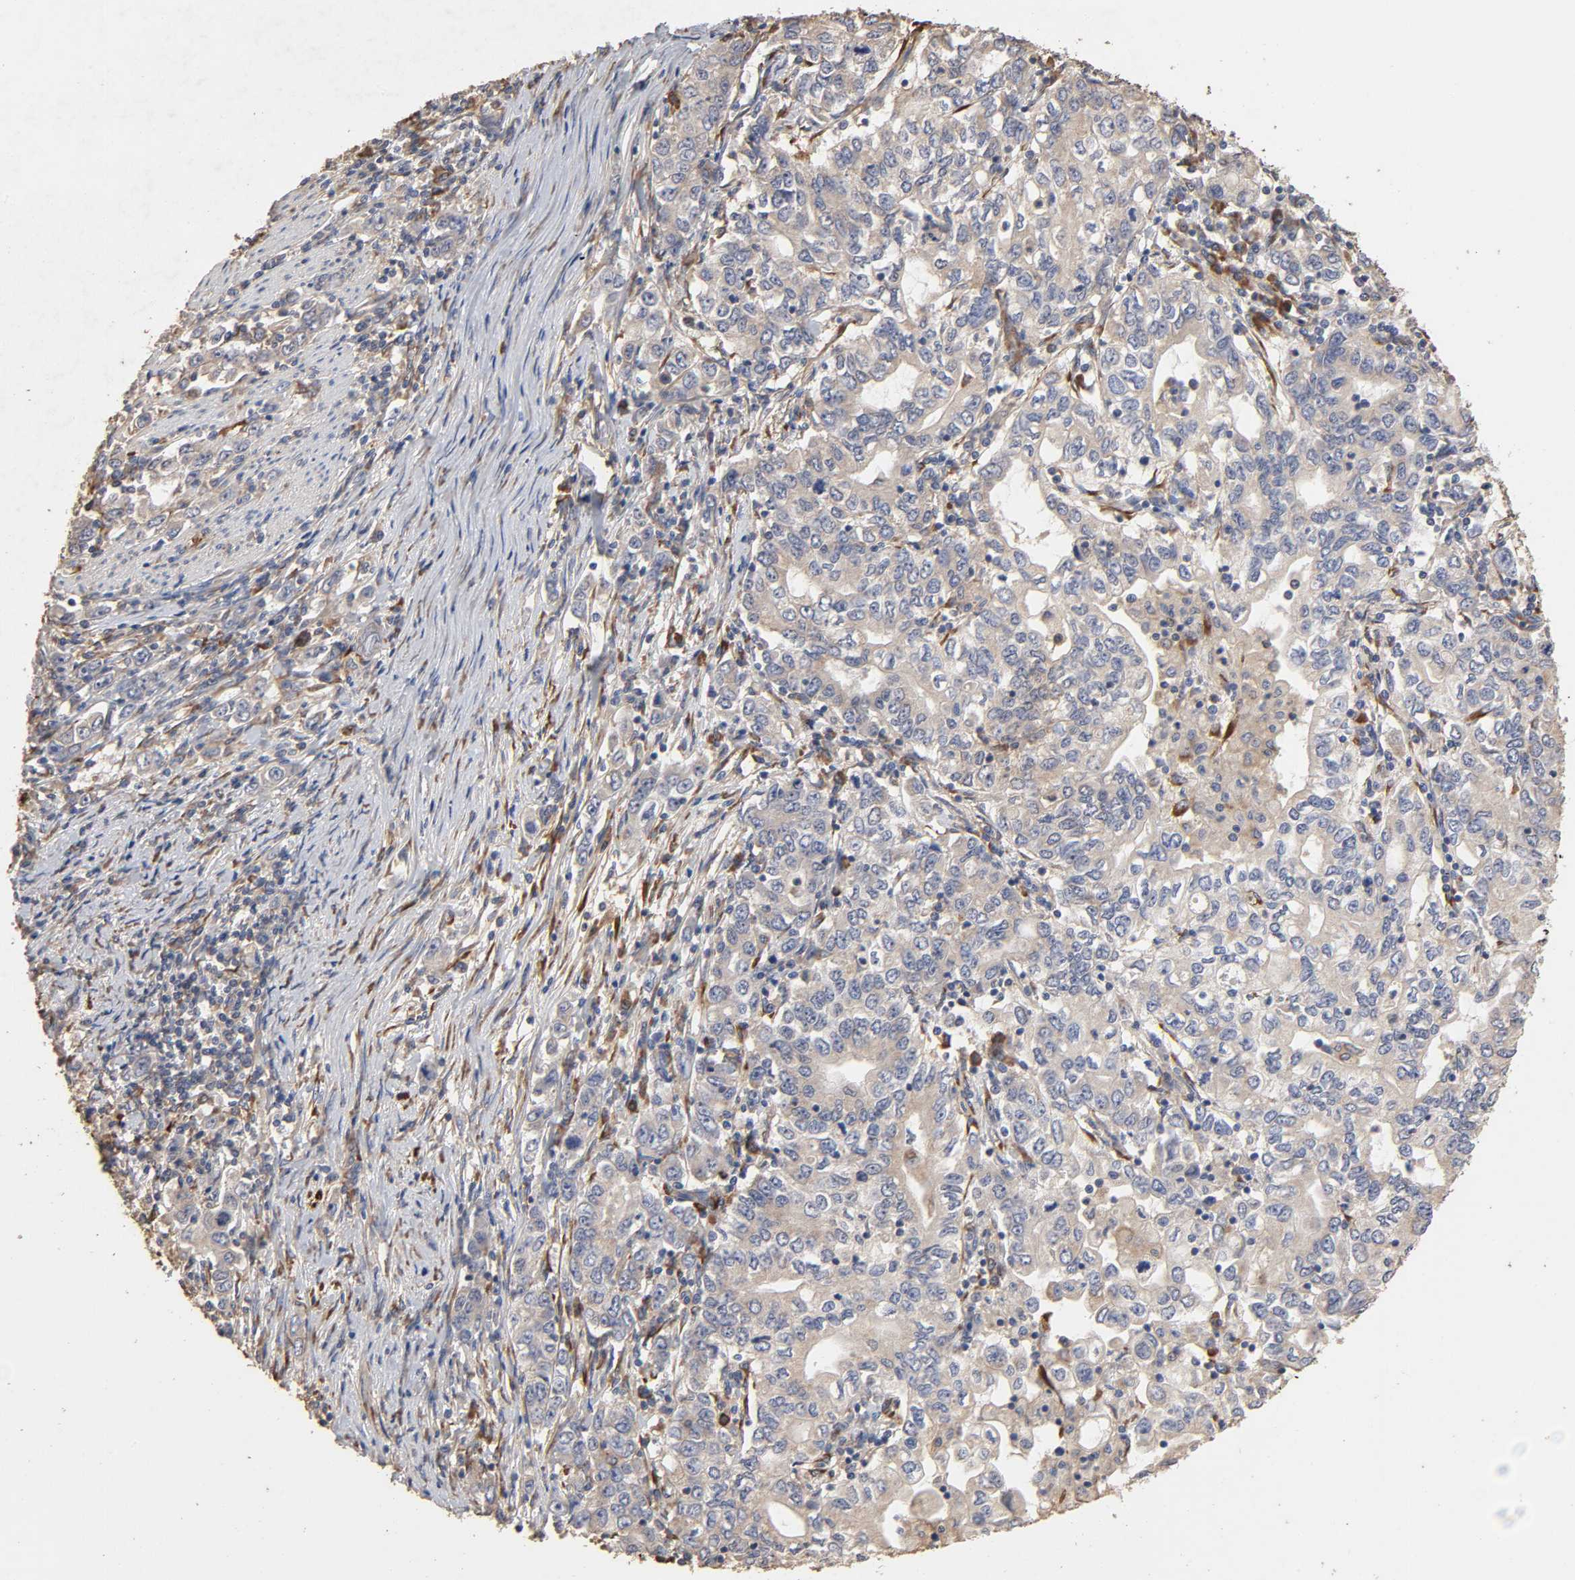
{"staining": {"intensity": "weak", "quantity": "25%-75%", "location": "cytoplasmic/membranous"}, "tissue": "stomach cancer", "cell_type": "Tumor cells", "image_type": "cancer", "snomed": [{"axis": "morphology", "description": "Adenocarcinoma, NOS"}, {"axis": "topography", "description": "Stomach, lower"}], "caption": "Protein staining of adenocarcinoma (stomach) tissue exhibits weak cytoplasmic/membranous expression in about 25%-75% of tumor cells. (brown staining indicates protein expression, while blue staining denotes nuclei).", "gene": "EIF4G2", "patient": {"sex": "female", "age": 72}}